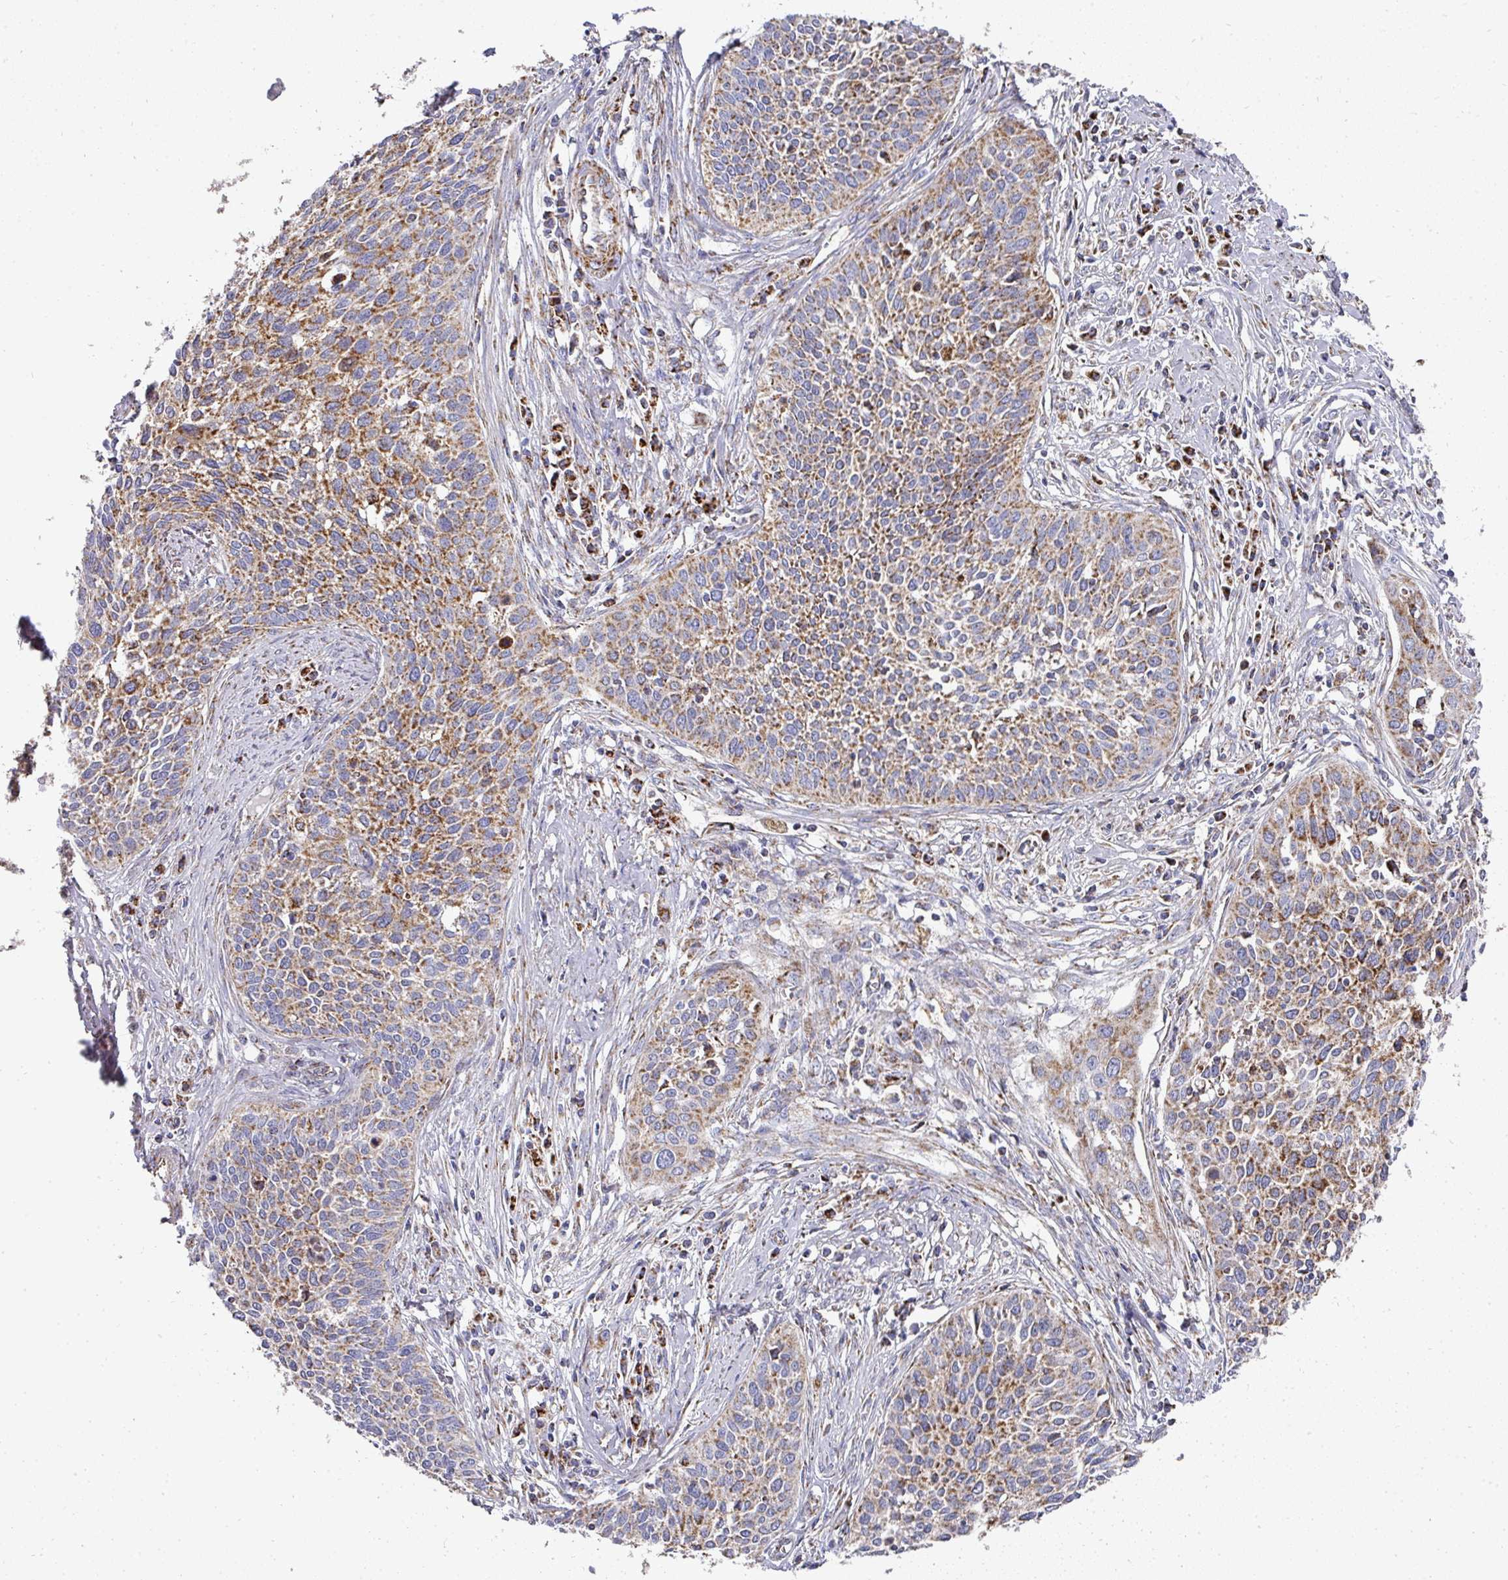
{"staining": {"intensity": "moderate", "quantity": ">75%", "location": "cytoplasmic/membranous"}, "tissue": "cervical cancer", "cell_type": "Tumor cells", "image_type": "cancer", "snomed": [{"axis": "morphology", "description": "Squamous cell carcinoma, NOS"}, {"axis": "topography", "description": "Cervix"}], "caption": "Immunohistochemical staining of cervical cancer (squamous cell carcinoma) exhibits moderate cytoplasmic/membranous protein staining in approximately >75% of tumor cells. Using DAB (3,3'-diaminobenzidine) (brown) and hematoxylin (blue) stains, captured at high magnification using brightfield microscopy.", "gene": "UQCRFS1", "patient": {"sex": "female", "age": 34}}